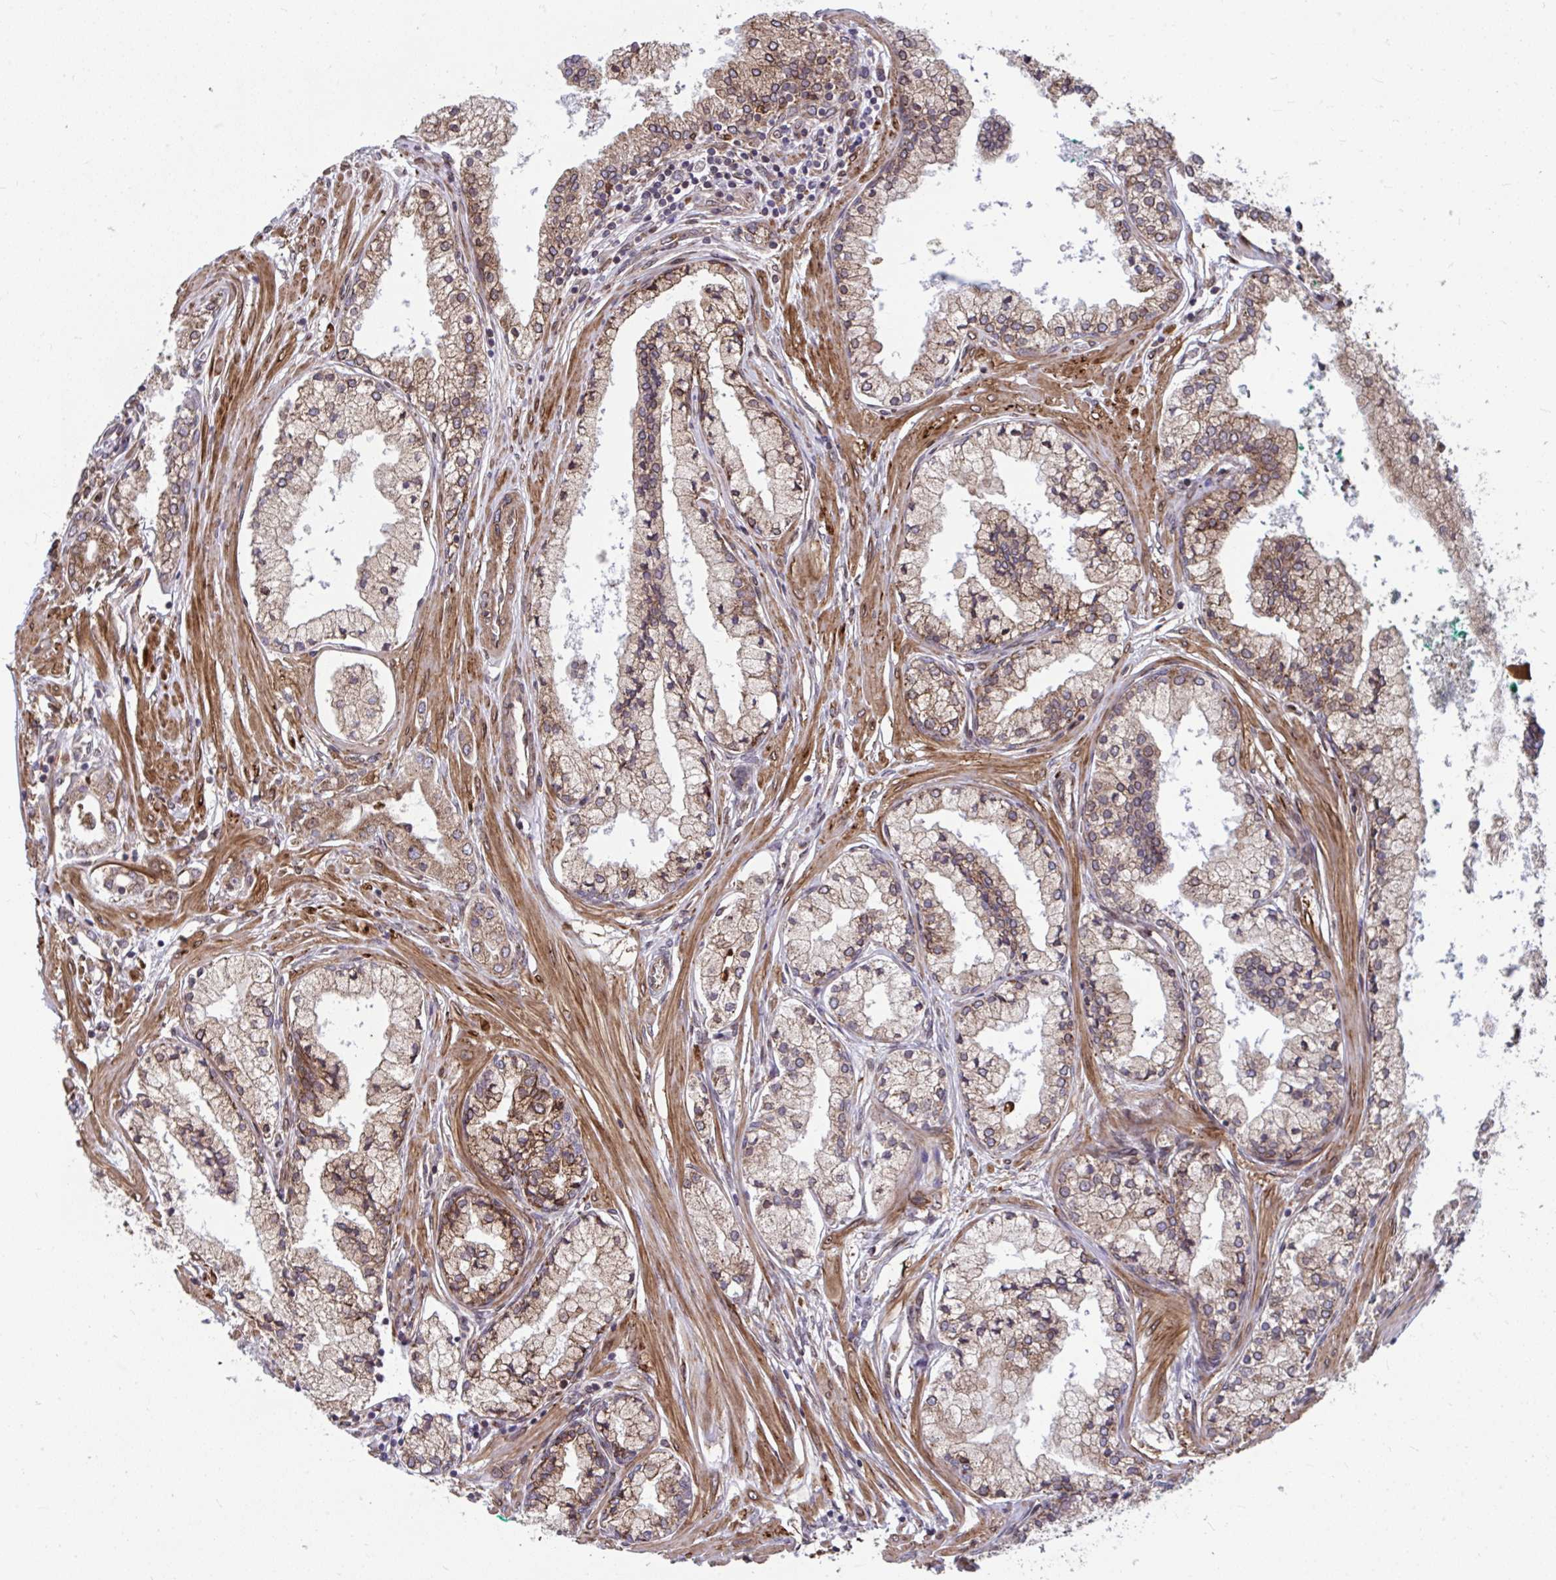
{"staining": {"intensity": "weak", "quantity": ">75%", "location": "cytoplasmic/membranous"}, "tissue": "prostate cancer", "cell_type": "Tumor cells", "image_type": "cancer", "snomed": [{"axis": "morphology", "description": "Adenocarcinoma, High grade"}, {"axis": "topography", "description": "Prostate"}], "caption": "Weak cytoplasmic/membranous expression for a protein is present in approximately >75% of tumor cells of prostate cancer (adenocarcinoma (high-grade)) using immunohistochemistry.", "gene": "STIM2", "patient": {"sex": "male", "age": 66}}